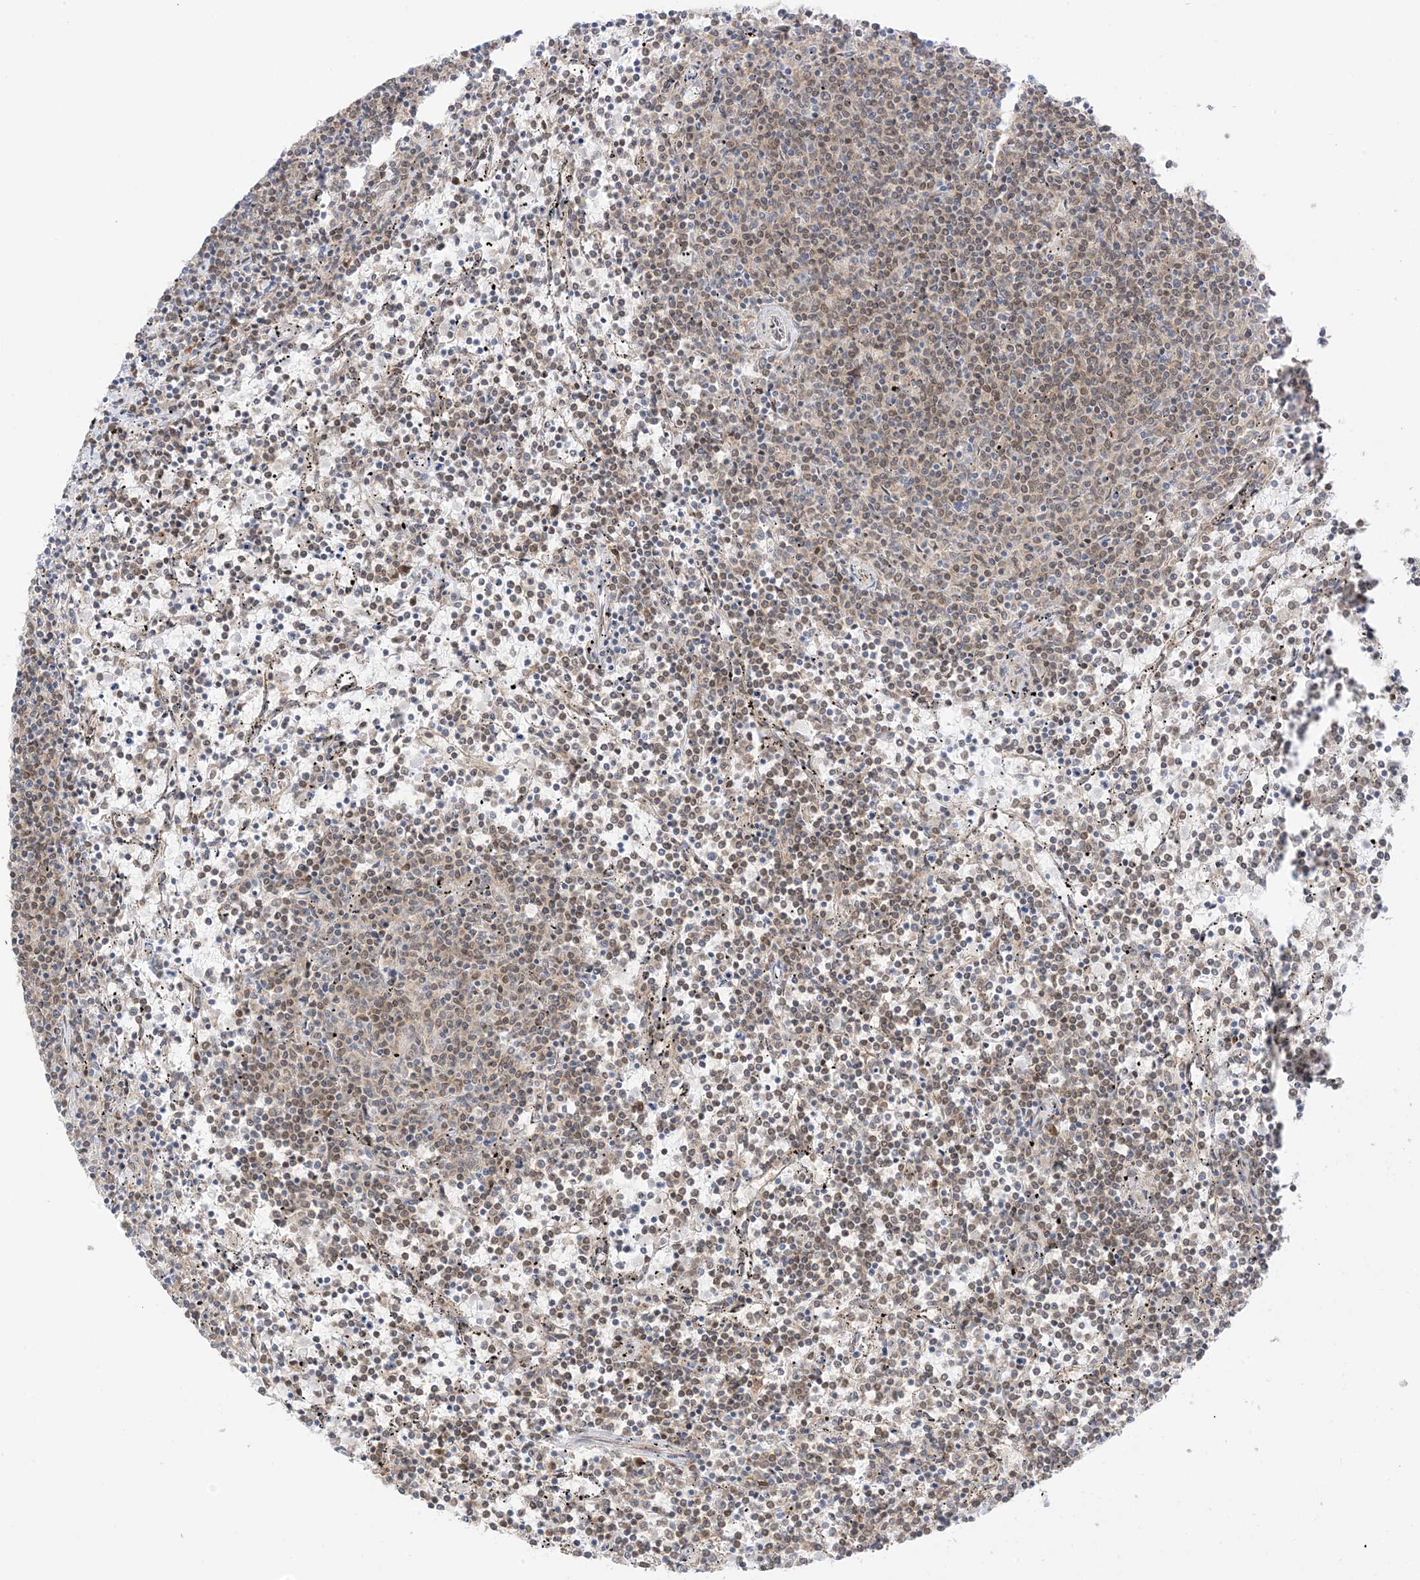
{"staining": {"intensity": "weak", "quantity": ">75%", "location": "cytoplasmic/membranous,nuclear"}, "tissue": "lymphoma", "cell_type": "Tumor cells", "image_type": "cancer", "snomed": [{"axis": "morphology", "description": "Malignant lymphoma, non-Hodgkin's type, Low grade"}, {"axis": "topography", "description": "Spleen"}], "caption": "Immunohistochemical staining of malignant lymphoma, non-Hodgkin's type (low-grade) demonstrates weak cytoplasmic/membranous and nuclear protein staining in about >75% of tumor cells.", "gene": "UBE2E2", "patient": {"sex": "female", "age": 50}}